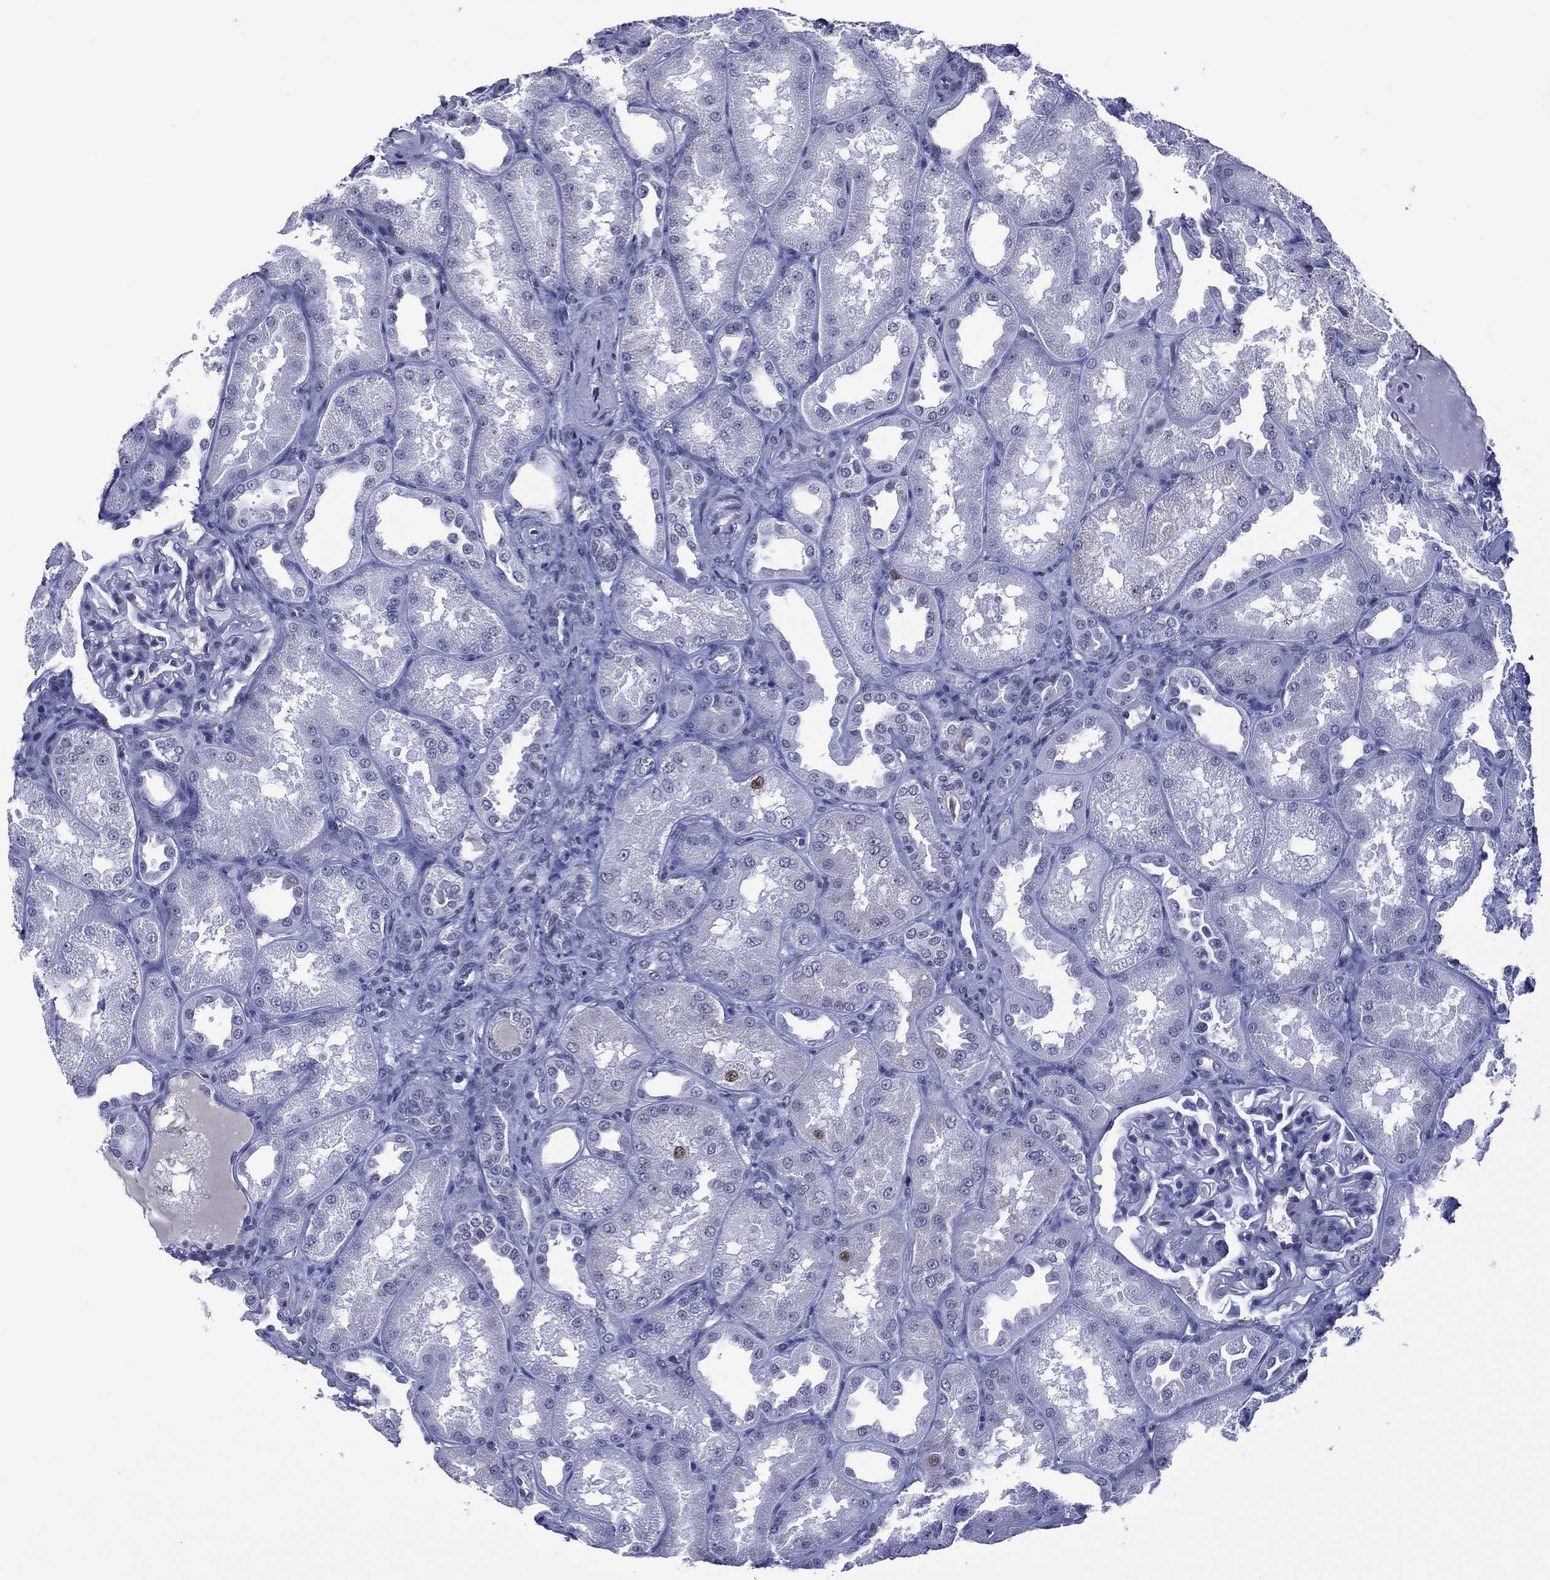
{"staining": {"intensity": "negative", "quantity": "none", "location": "none"}, "tissue": "kidney", "cell_type": "Cells in glomeruli", "image_type": "normal", "snomed": [{"axis": "morphology", "description": "Normal tissue, NOS"}, {"axis": "topography", "description": "Kidney"}], "caption": "IHC photomicrograph of benign kidney: kidney stained with DAB shows no significant protein expression in cells in glomeruli.", "gene": "GATA6", "patient": {"sex": "male", "age": 61}}